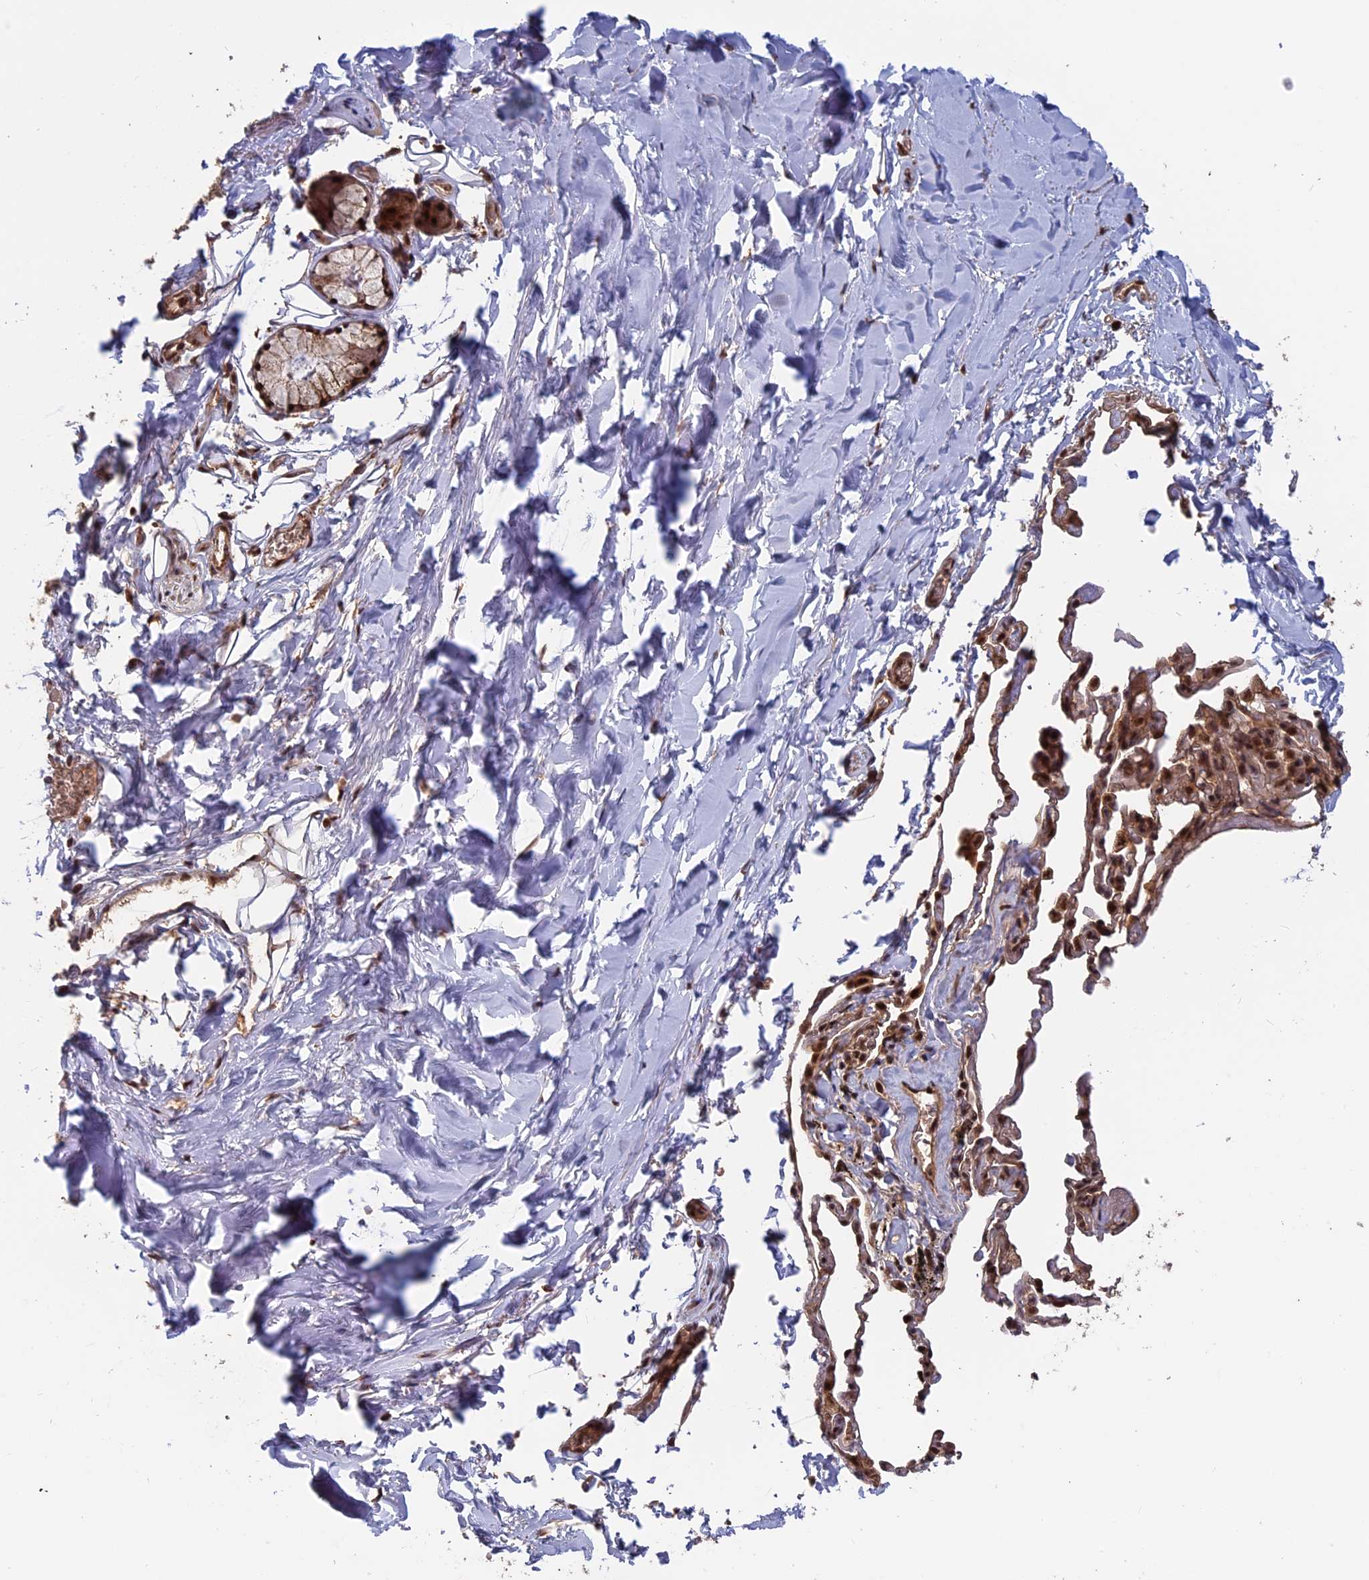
{"staining": {"intensity": "negative", "quantity": "none", "location": "none"}, "tissue": "adipose tissue", "cell_type": "Adipocytes", "image_type": "normal", "snomed": [{"axis": "morphology", "description": "Normal tissue, NOS"}, {"axis": "topography", "description": "Lymph node"}, {"axis": "topography", "description": "Bronchus"}], "caption": "IHC histopathology image of benign adipose tissue: adipose tissue stained with DAB (3,3'-diaminobenzidine) displays no significant protein staining in adipocytes.", "gene": "CACTIN", "patient": {"sex": "male", "age": 63}}